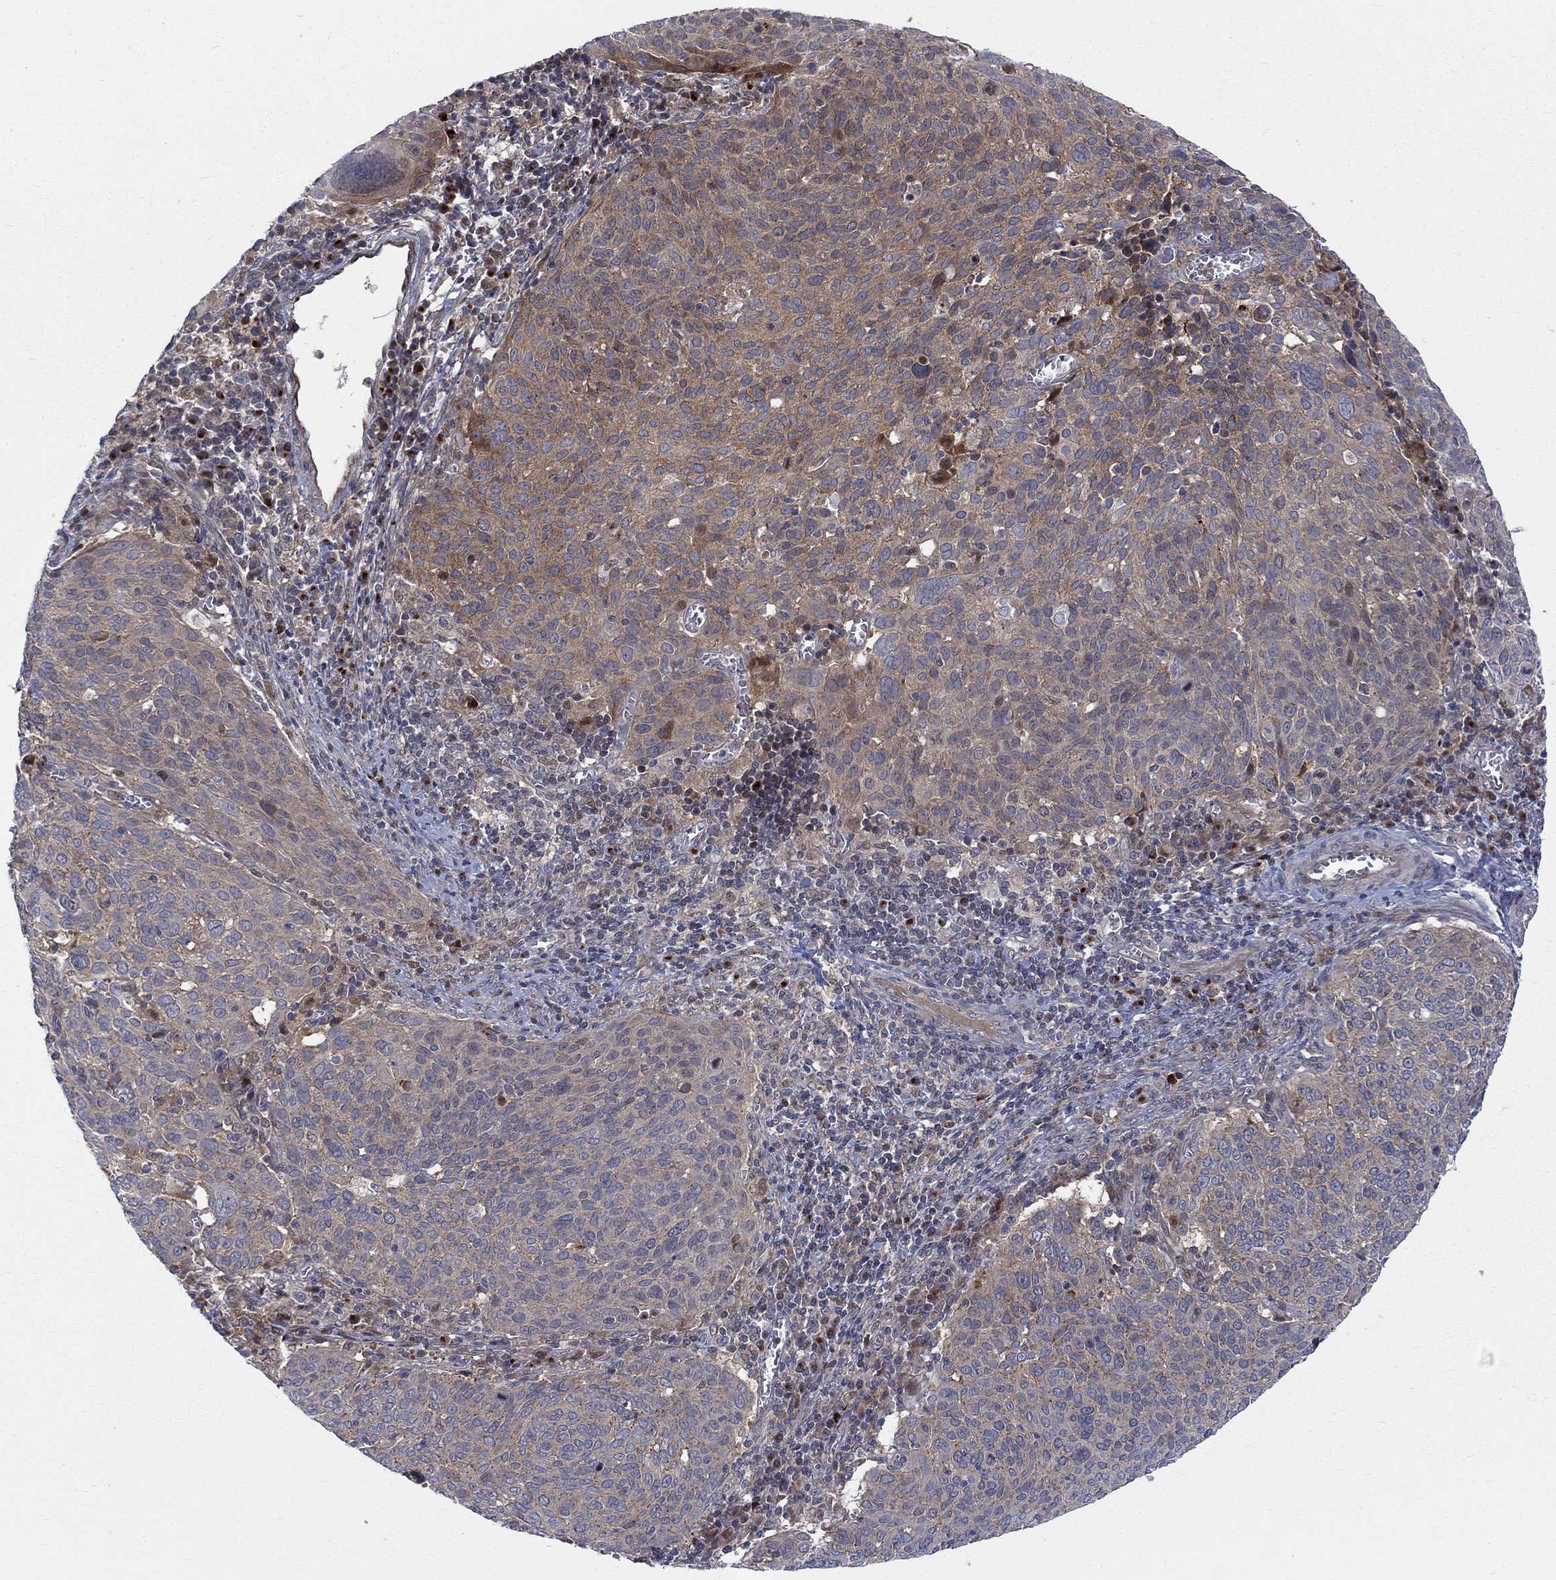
{"staining": {"intensity": "weak", "quantity": "25%-75%", "location": "cytoplasmic/membranous"}, "tissue": "cervical cancer", "cell_type": "Tumor cells", "image_type": "cancer", "snomed": [{"axis": "morphology", "description": "Squamous cell carcinoma, NOS"}, {"axis": "topography", "description": "Cervix"}], "caption": "Immunohistochemical staining of human cervical squamous cell carcinoma demonstrates low levels of weak cytoplasmic/membranous staining in about 25%-75% of tumor cells.", "gene": "WDR19", "patient": {"sex": "female", "age": 39}}